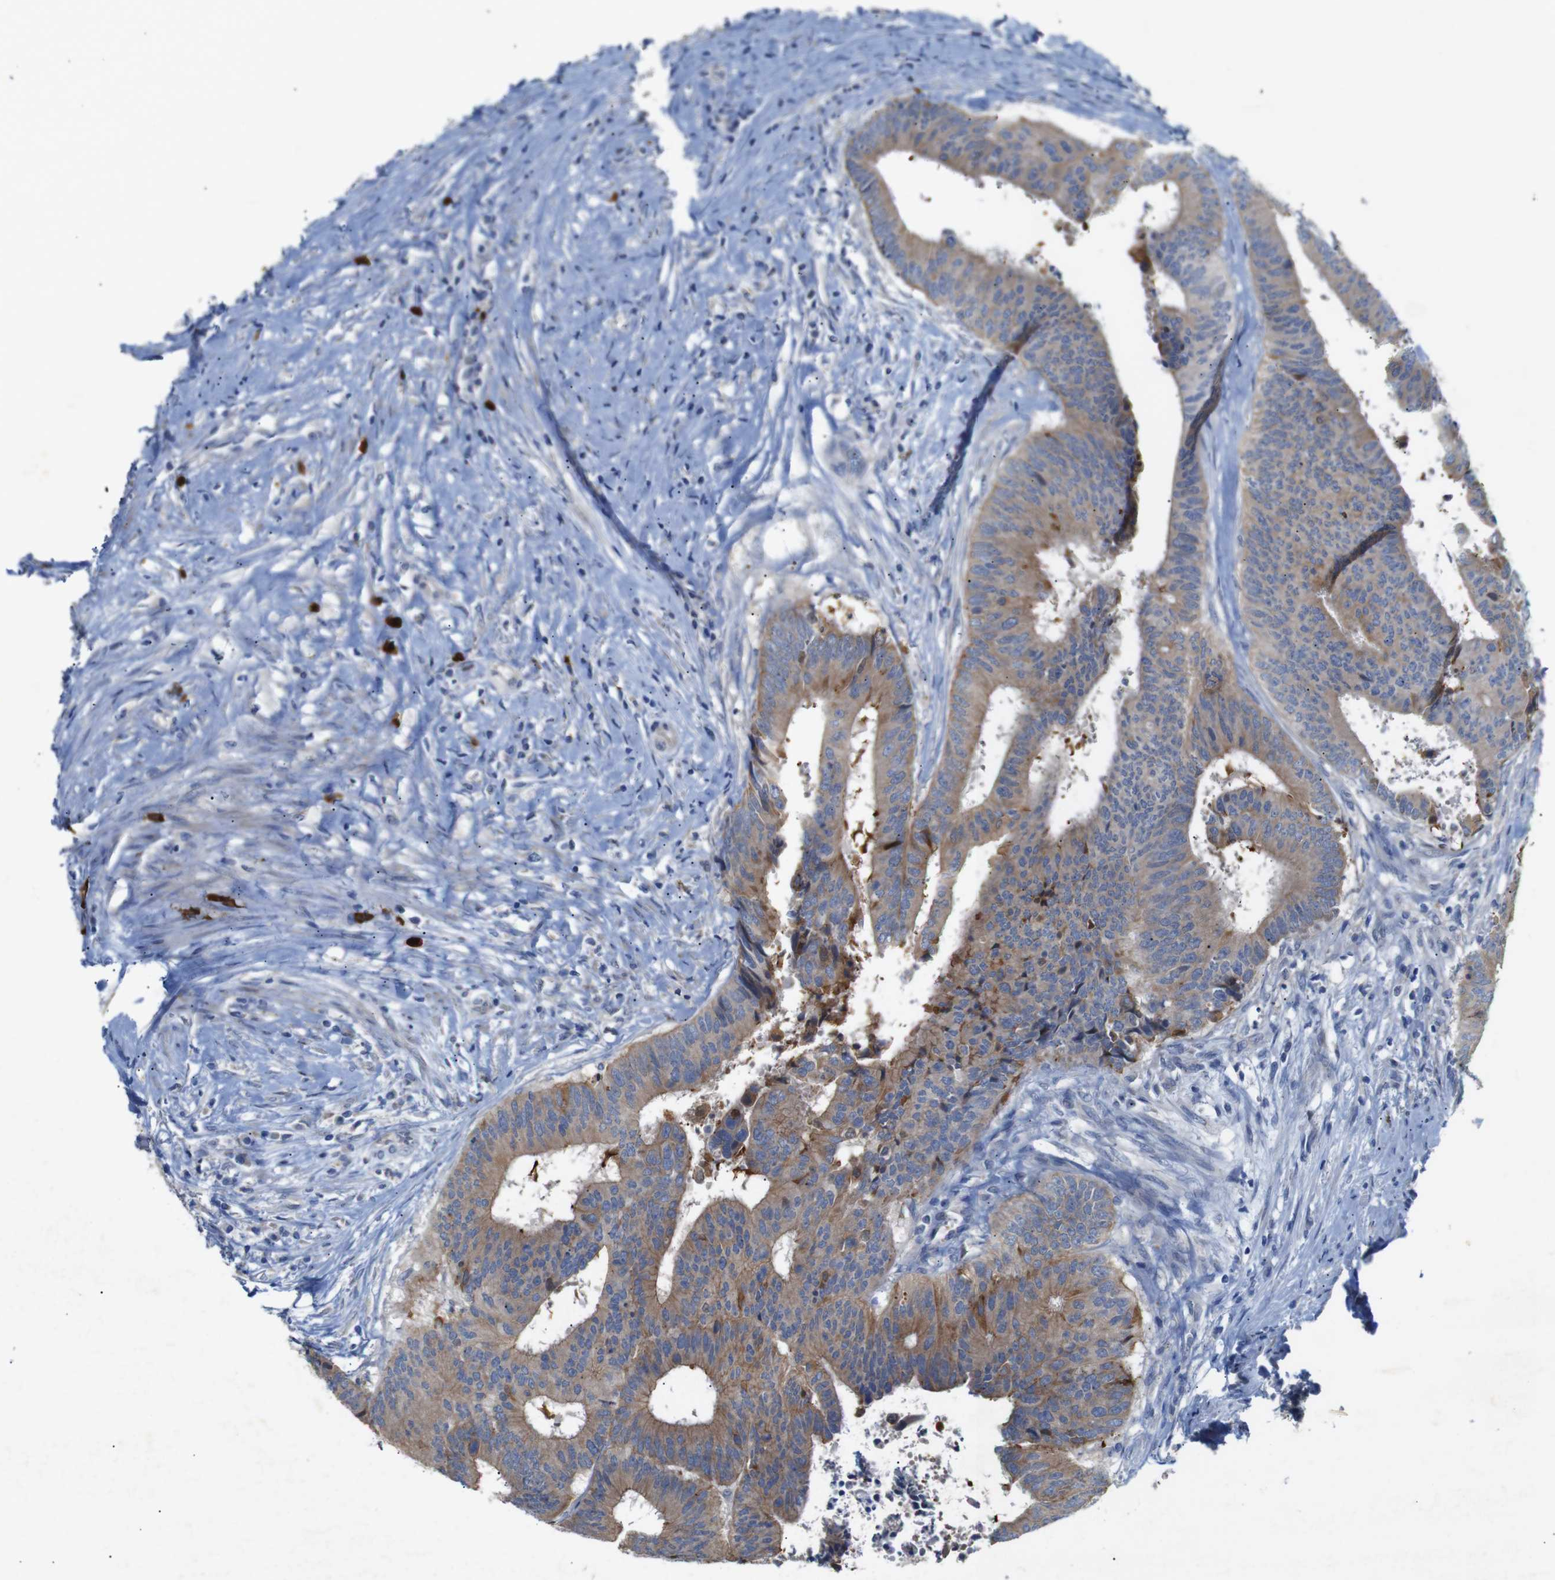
{"staining": {"intensity": "moderate", "quantity": ">75%", "location": "cytoplasmic/membranous"}, "tissue": "colorectal cancer", "cell_type": "Tumor cells", "image_type": "cancer", "snomed": [{"axis": "morphology", "description": "Adenocarcinoma, NOS"}, {"axis": "topography", "description": "Rectum"}], "caption": "Human colorectal cancer (adenocarcinoma) stained with a brown dye reveals moderate cytoplasmic/membranous positive positivity in approximately >75% of tumor cells.", "gene": "ALOX15", "patient": {"sex": "male", "age": 72}}